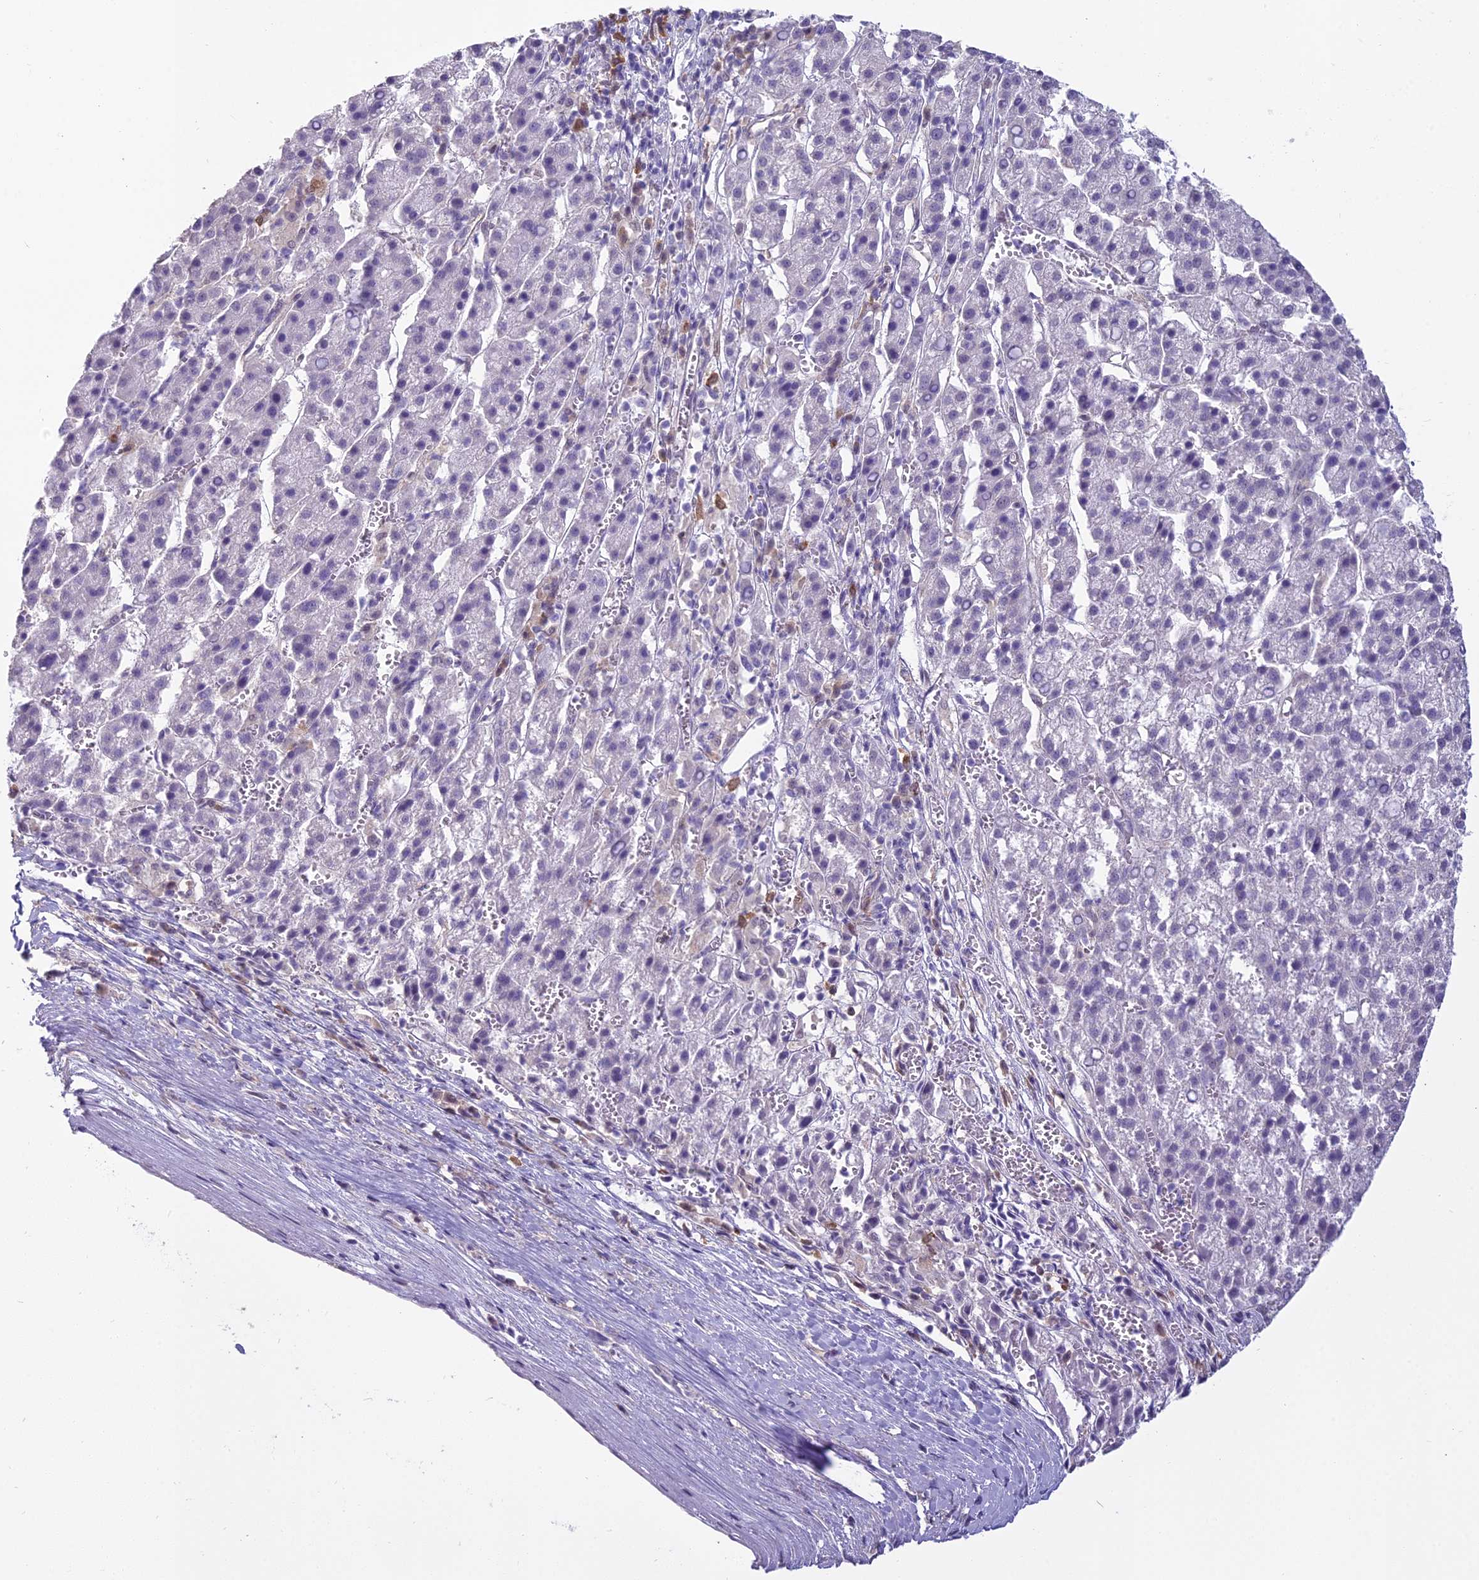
{"staining": {"intensity": "negative", "quantity": "none", "location": "none"}, "tissue": "liver cancer", "cell_type": "Tumor cells", "image_type": "cancer", "snomed": [{"axis": "morphology", "description": "Carcinoma, Hepatocellular, NOS"}, {"axis": "topography", "description": "Liver"}], "caption": "Tumor cells are negative for protein expression in human liver cancer.", "gene": "BLNK", "patient": {"sex": "female", "age": 58}}